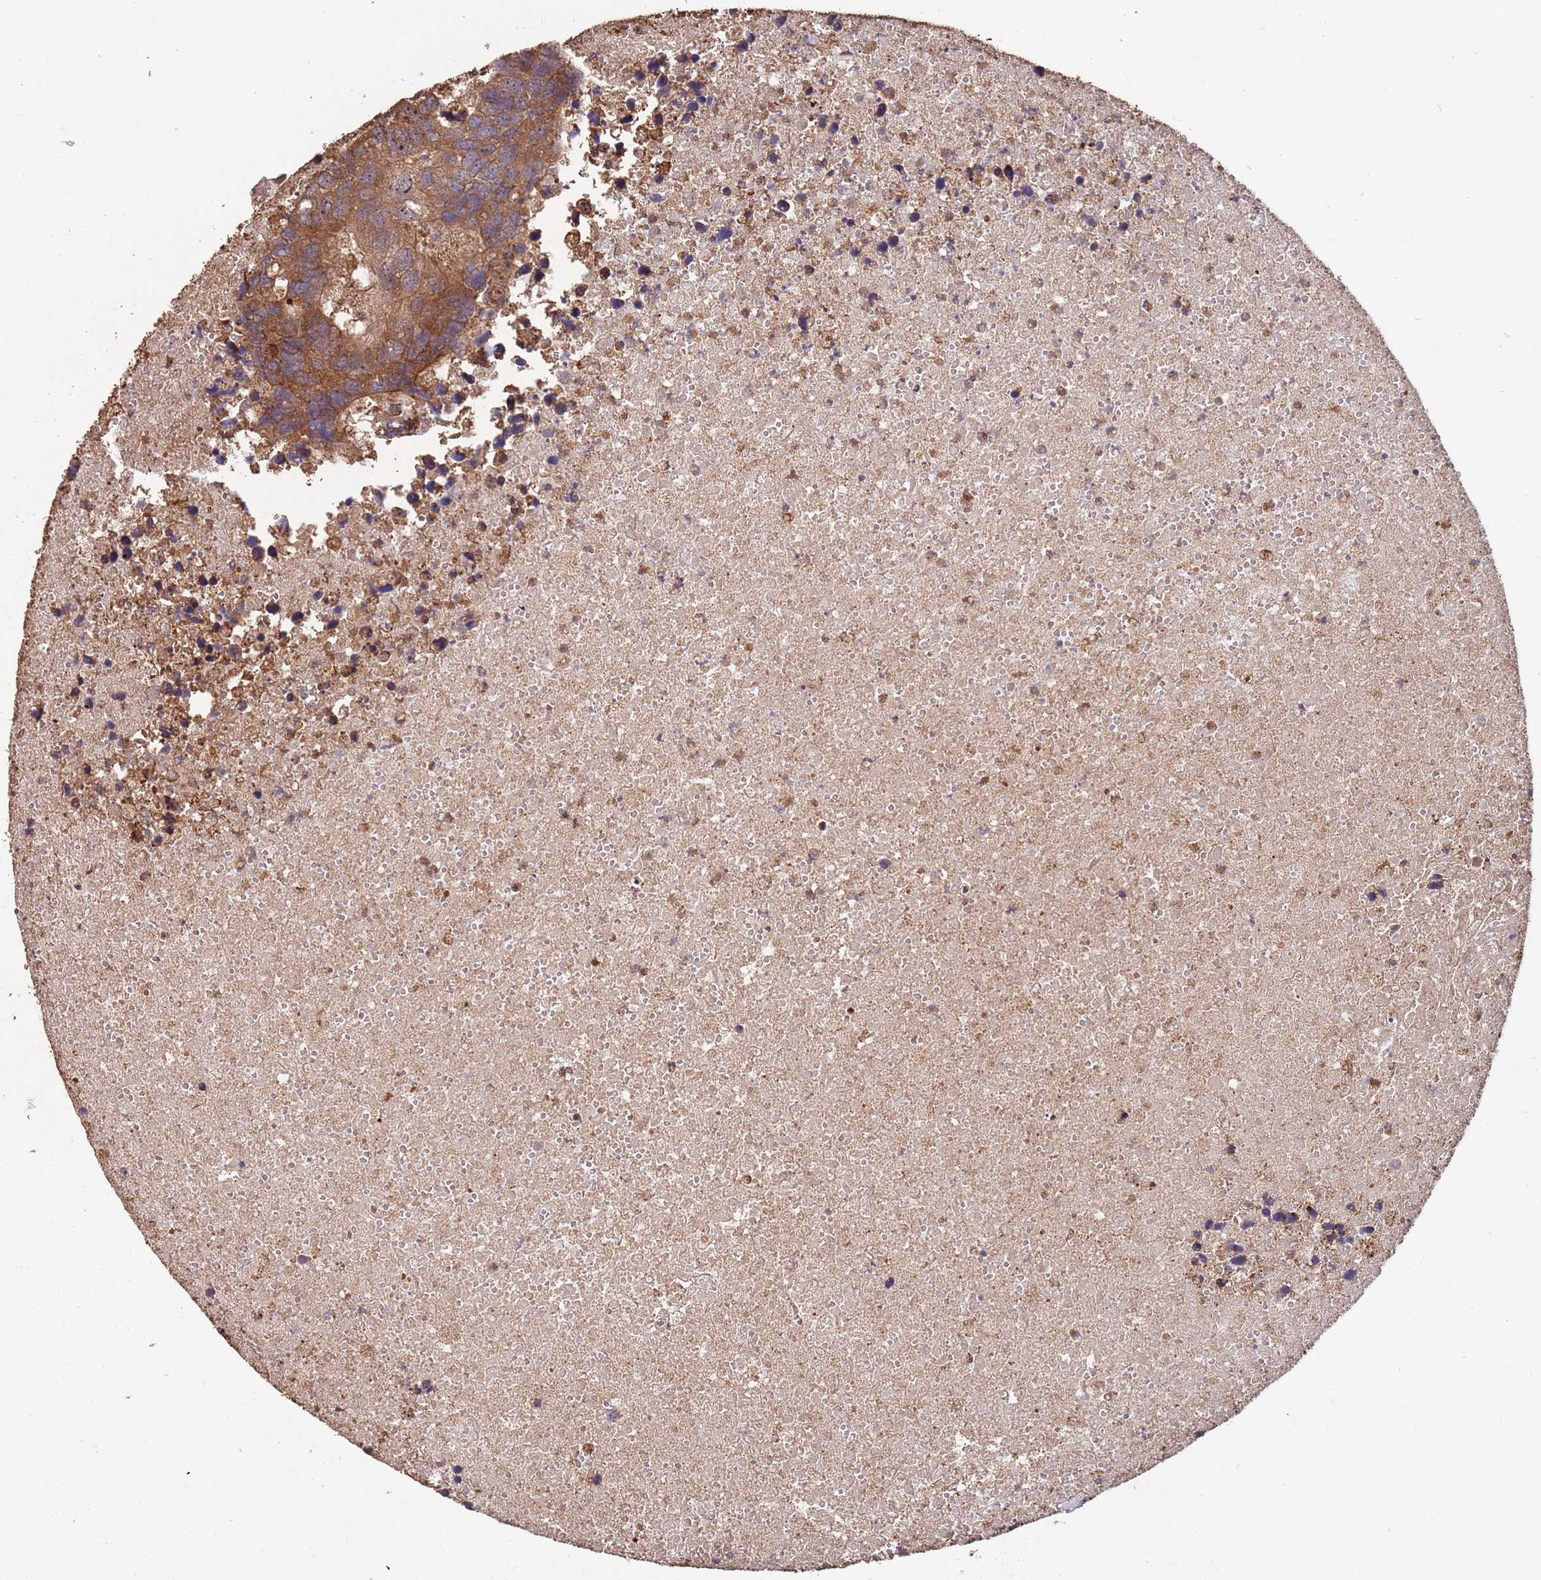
{"staining": {"intensity": "moderate", "quantity": ">75%", "location": "cytoplasmic/membranous"}, "tissue": "colorectal cancer", "cell_type": "Tumor cells", "image_type": "cancer", "snomed": [{"axis": "morphology", "description": "Adenocarcinoma, NOS"}, {"axis": "topography", "description": "Colon"}], "caption": "Protein staining demonstrates moderate cytoplasmic/membranous expression in approximately >75% of tumor cells in adenocarcinoma (colorectal).", "gene": "ZNF428", "patient": {"sex": "female", "age": 48}}